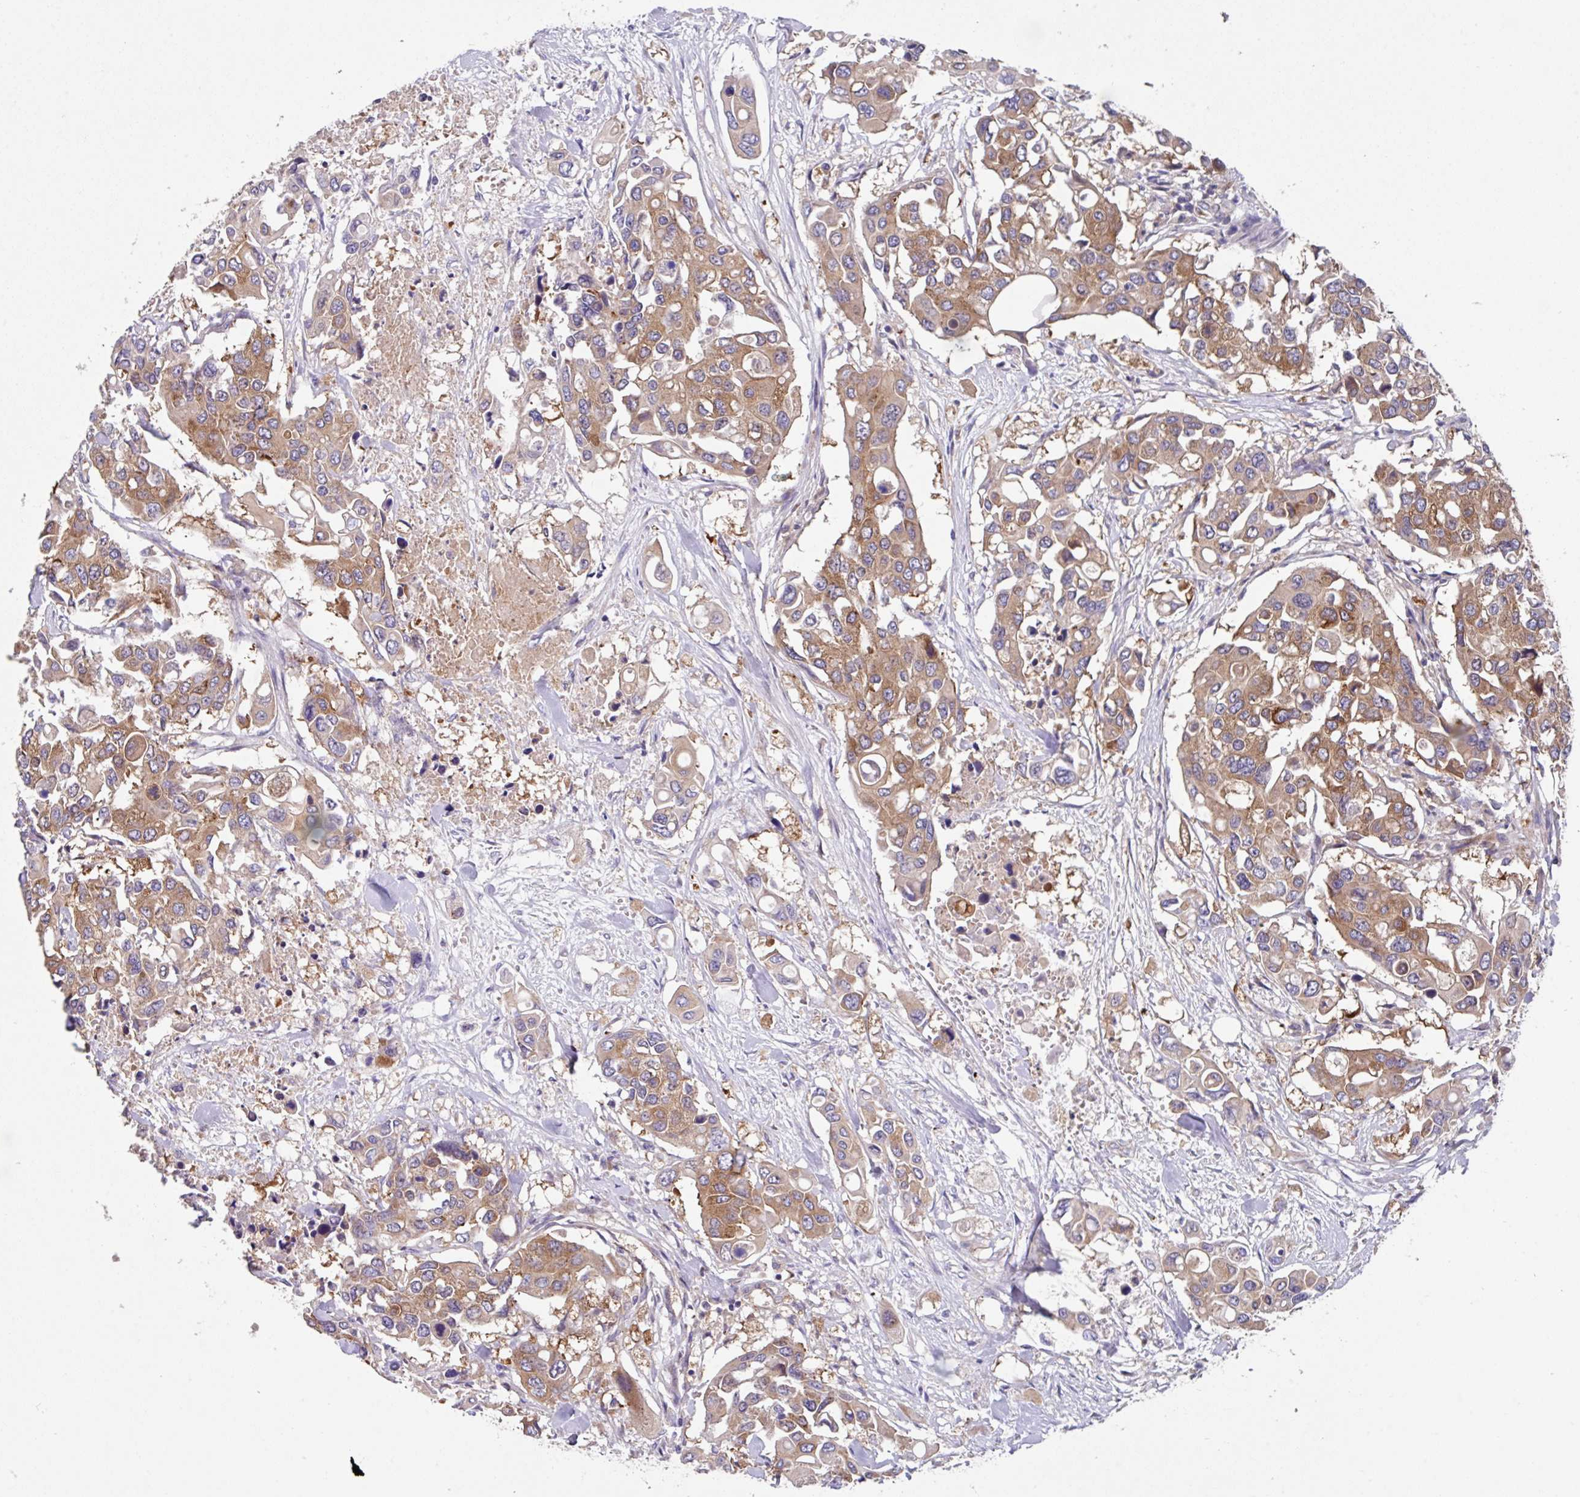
{"staining": {"intensity": "moderate", "quantity": ">75%", "location": "cytoplasmic/membranous"}, "tissue": "colorectal cancer", "cell_type": "Tumor cells", "image_type": "cancer", "snomed": [{"axis": "morphology", "description": "Adenocarcinoma, NOS"}, {"axis": "topography", "description": "Colon"}], "caption": "Immunohistochemical staining of human adenocarcinoma (colorectal) exhibits medium levels of moderate cytoplasmic/membranous protein positivity in about >75% of tumor cells.", "gene": "EIF4B", "patient": {"sex": "male", "age": 77}}